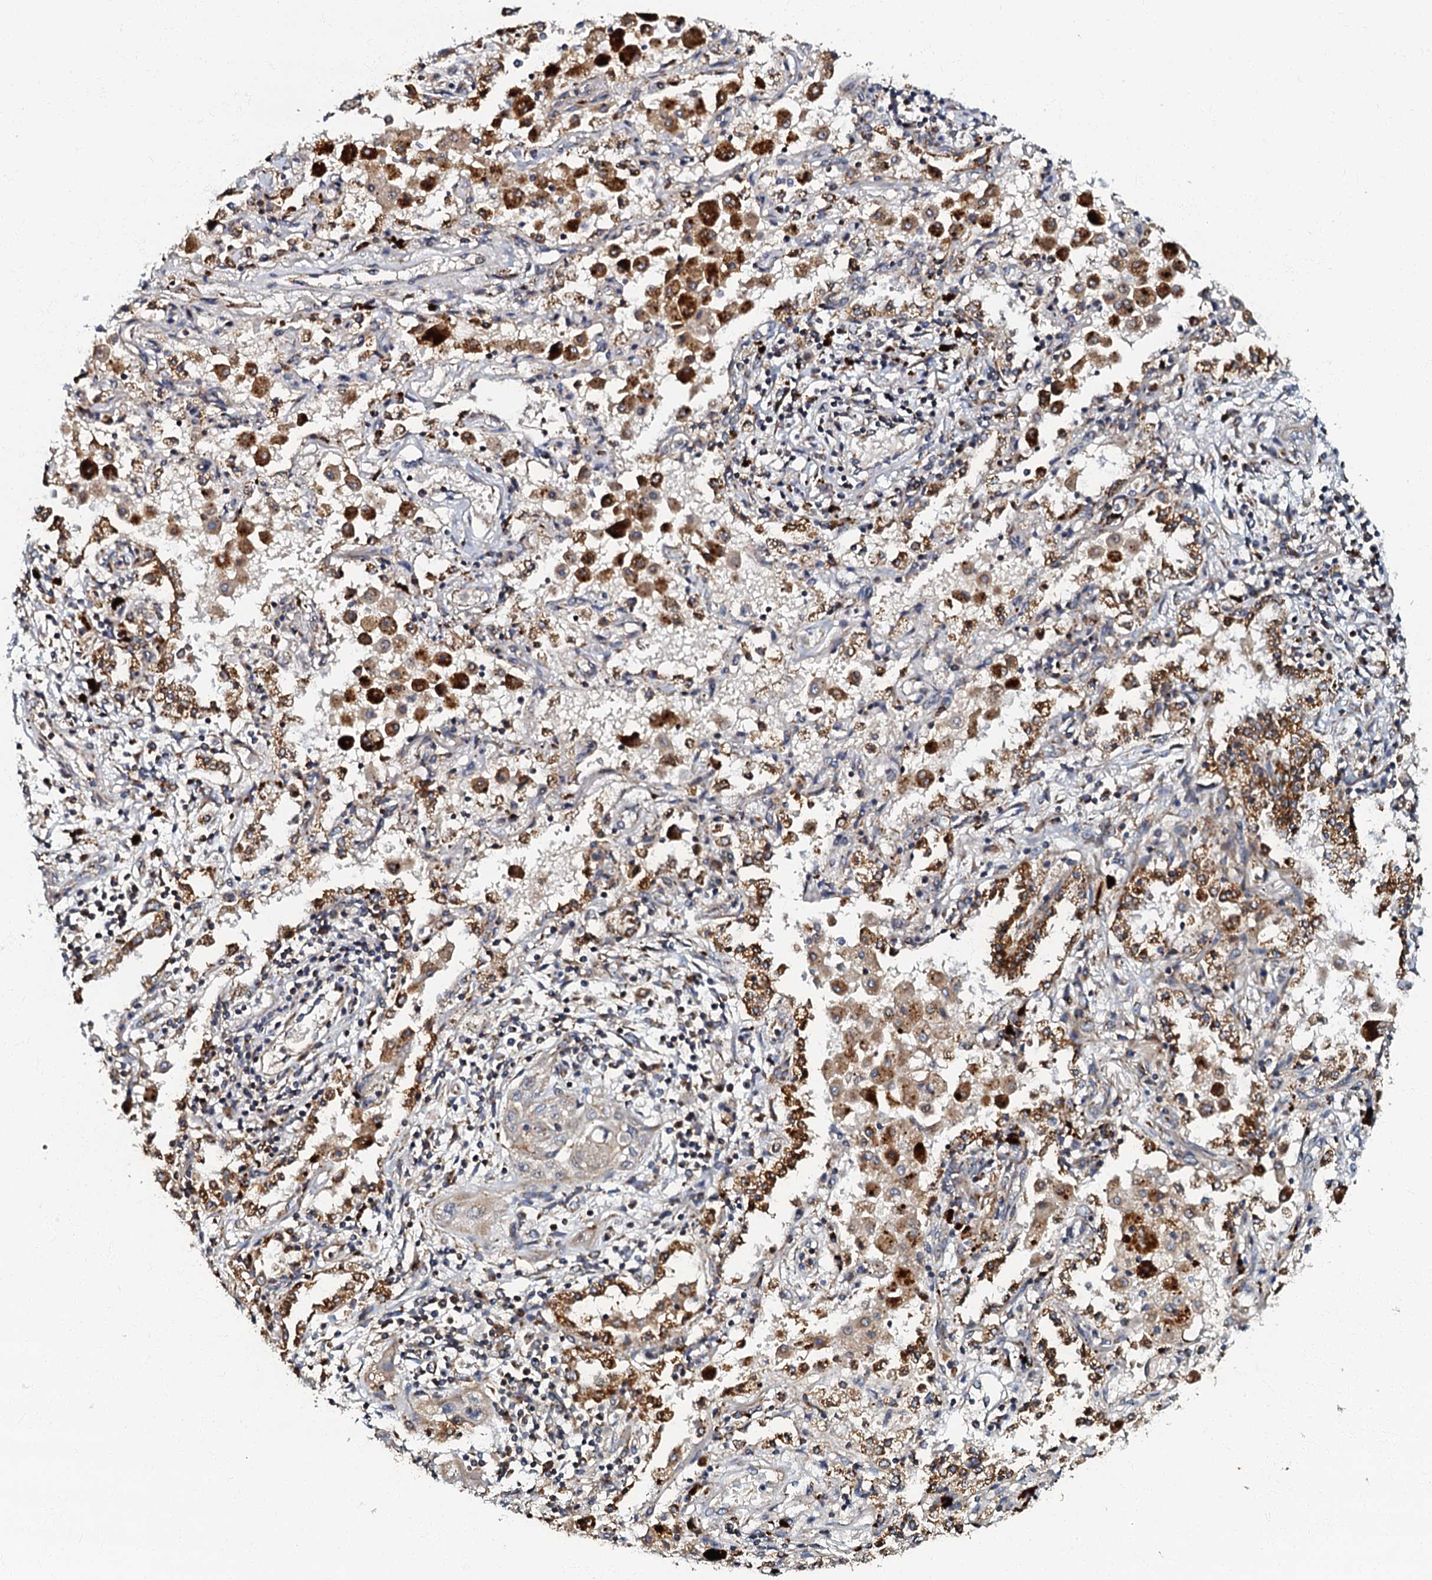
{"staining": {"intensity": "negative", "quantity": "none", "location": "none"}, "tissue": "lung cancer", "cell_type": "Tumor cells", "image_type": "cancer", "snomed": [{"axis": "morphology", "description": "Squamous cell carcinoma, NOS"}, {"axis": "topography", "description": "Lung"}], "caption": "The histopathology image shows no significant staining in tumor cells of lung squamous cell carcinoma.", "gene": "NDUFA12", "patient": {"sex": "female", "age": 47}}